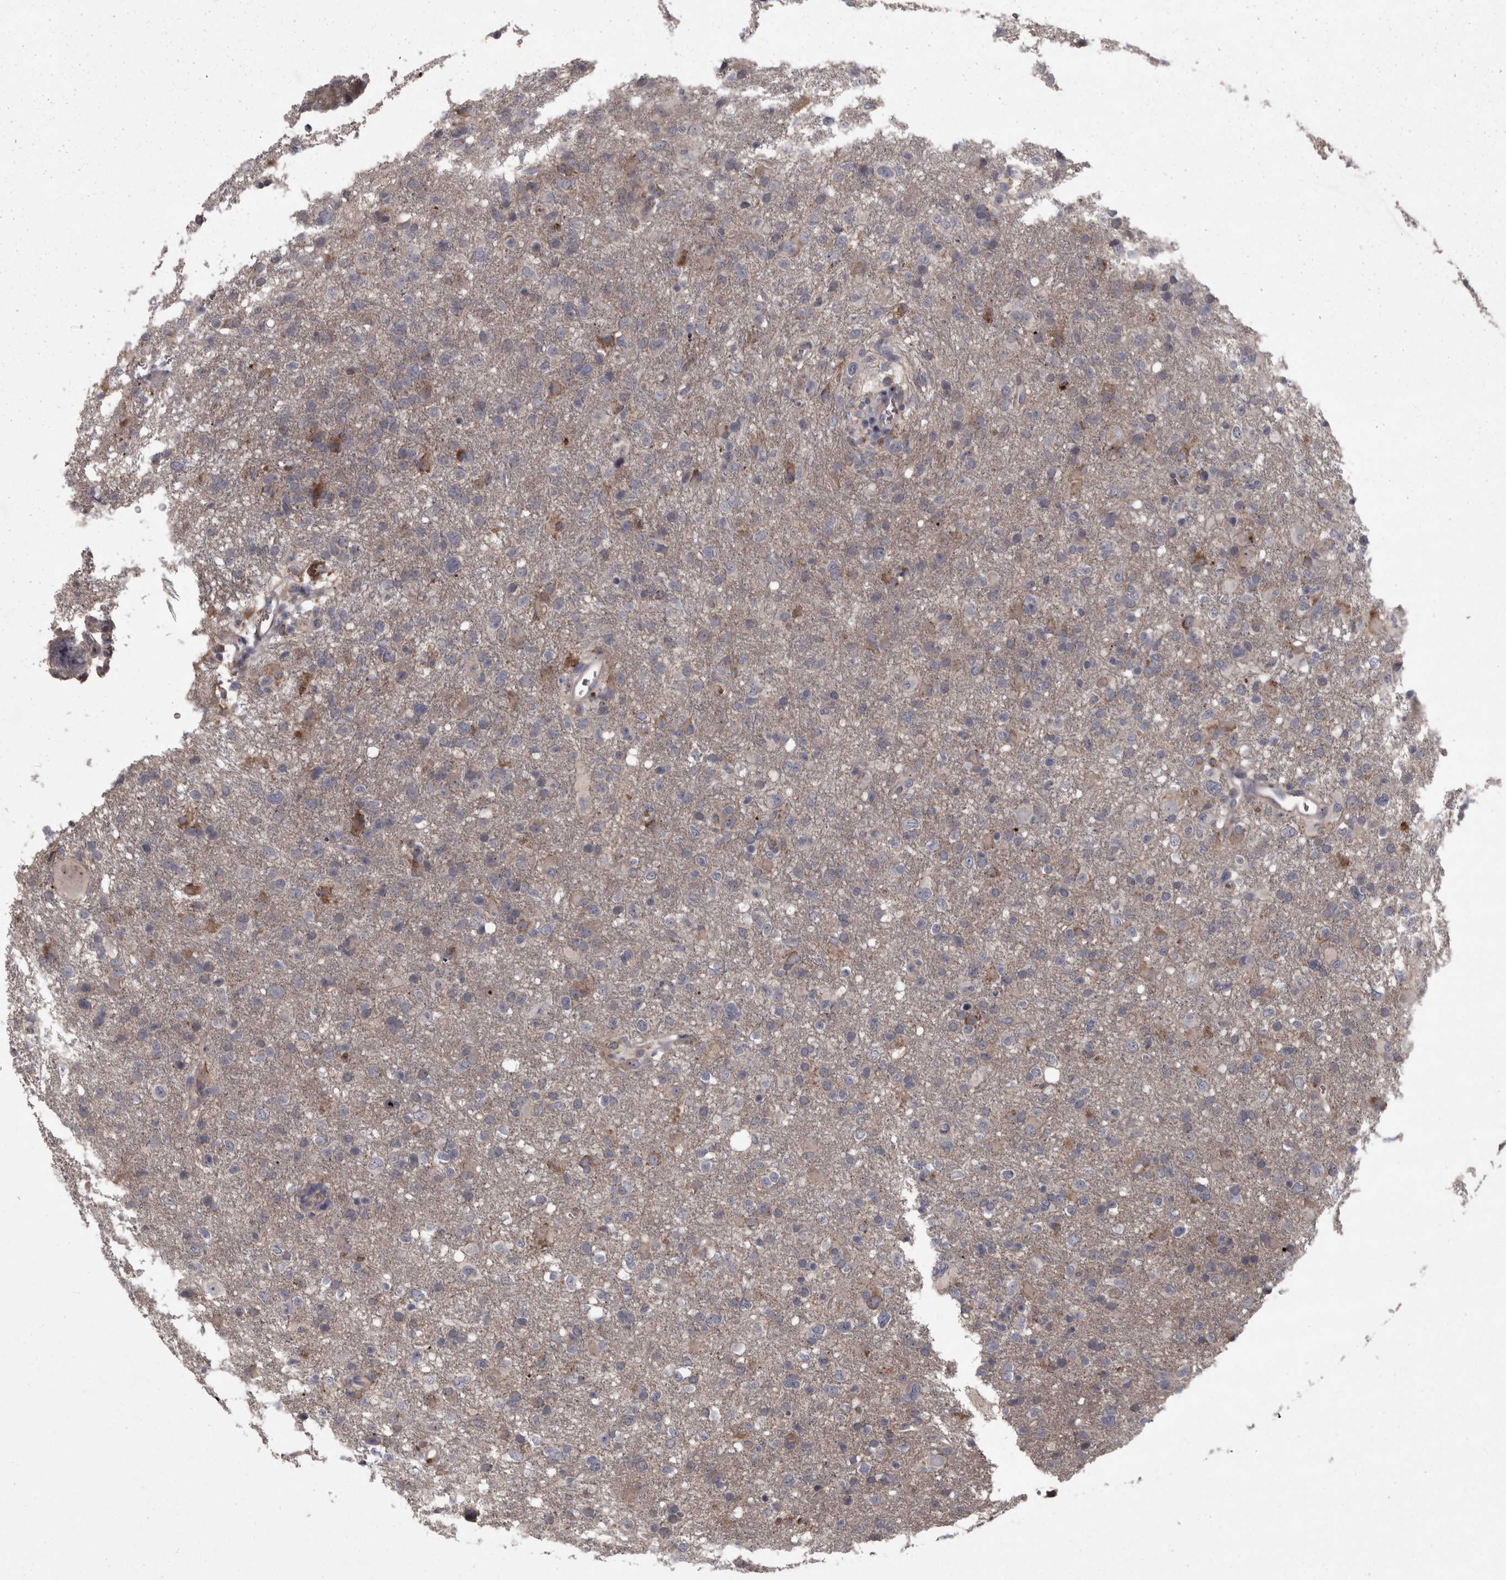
{"staining": {"intensity": "moderate", "quantity": "<25%", "location": "cytoplasmic/membranous"}, "tissue": "glioma", "cell_type": "Tumor cells", "image_type": "cancer", "snomed": [{"axis": "morphology", "description": "Glioma, malignant, High grade"}, {"axis": "topography", "description": "Brain"}], "caption": "This is a photomicrograph of immunohistochemistry staining of glioma, which shows moderate expression in the cytoplasmic/membranous of tumor cells.", "gene": "PCDH17", "patient": {"sex": "female", "age": 57}}